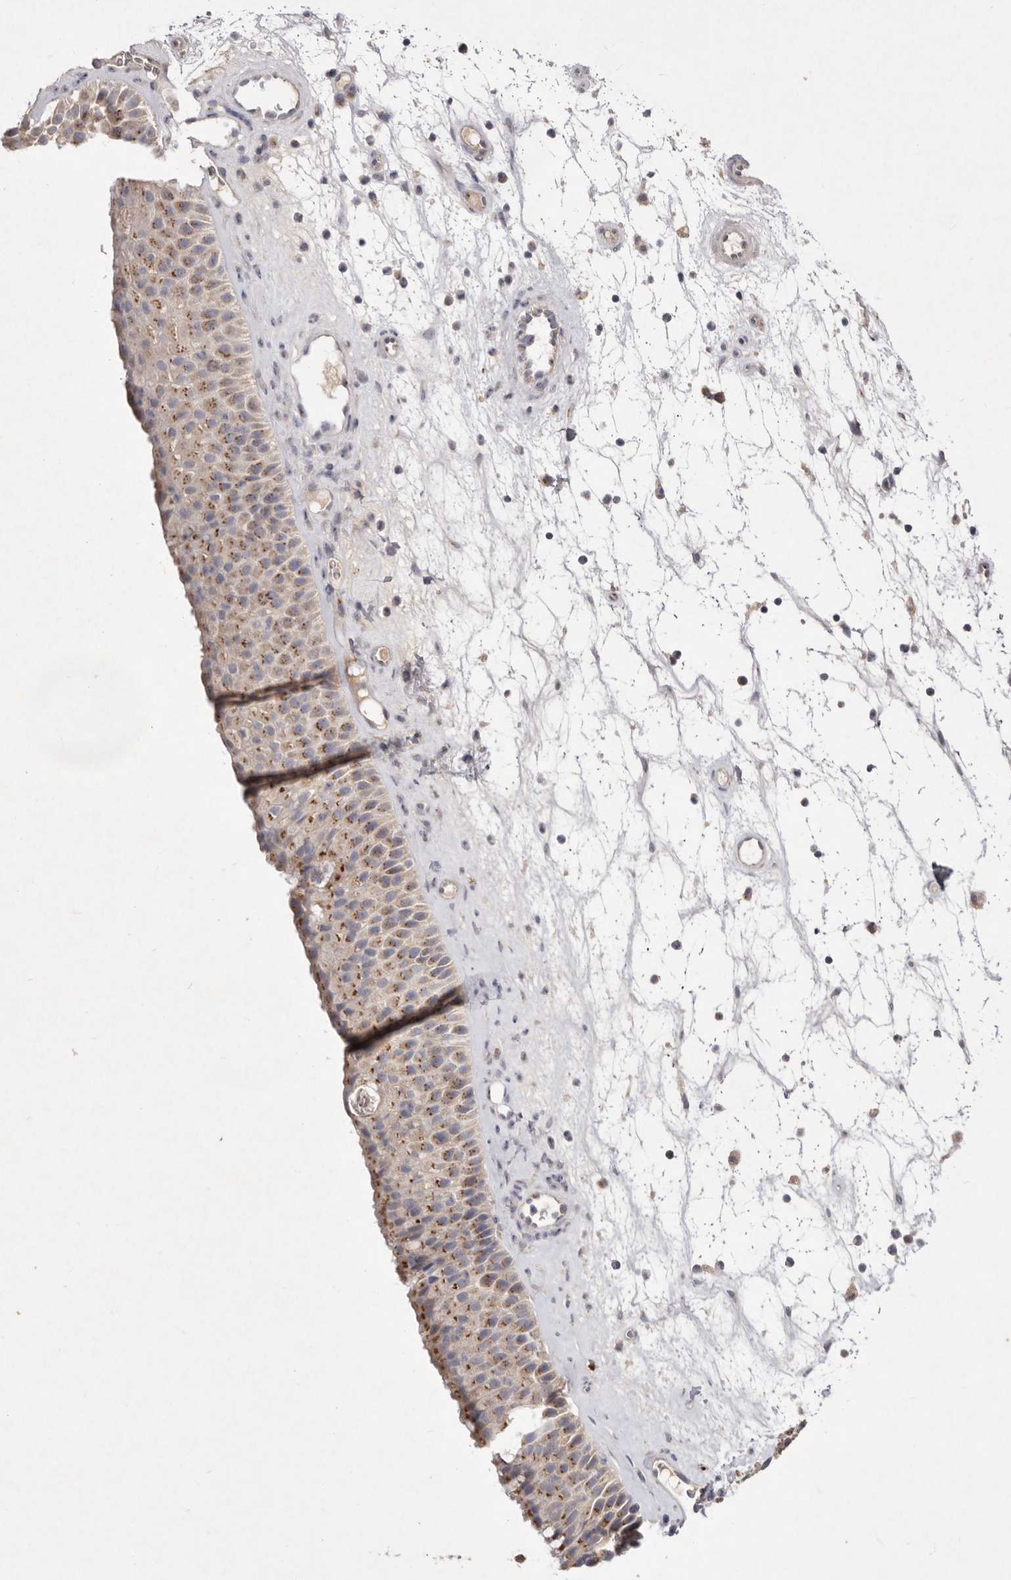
{"staining": {"intensity": "moderate", "quantity": ">75%", "location": "cytoplasmic/membranous"}, "tissue": "nasopharynx", "cell_type": "Respiratory epithelial cells", "image_type": "normal", "snomed": [{"axis": "morphology", "description": "Normal tissue, NOS"}, {"axis": "topography", "description": "Nasopharynx"}], "caption": "Benign nasopharynx was stained to show a protein in brown. There is medium levels of moderate cytoplasmic/membranous positivity in approximately >75% of respiratory epithelial cells. Nuclei are stained in blue.", "gene": "USP24", "patient": {"sex": "male", "age": 64}}